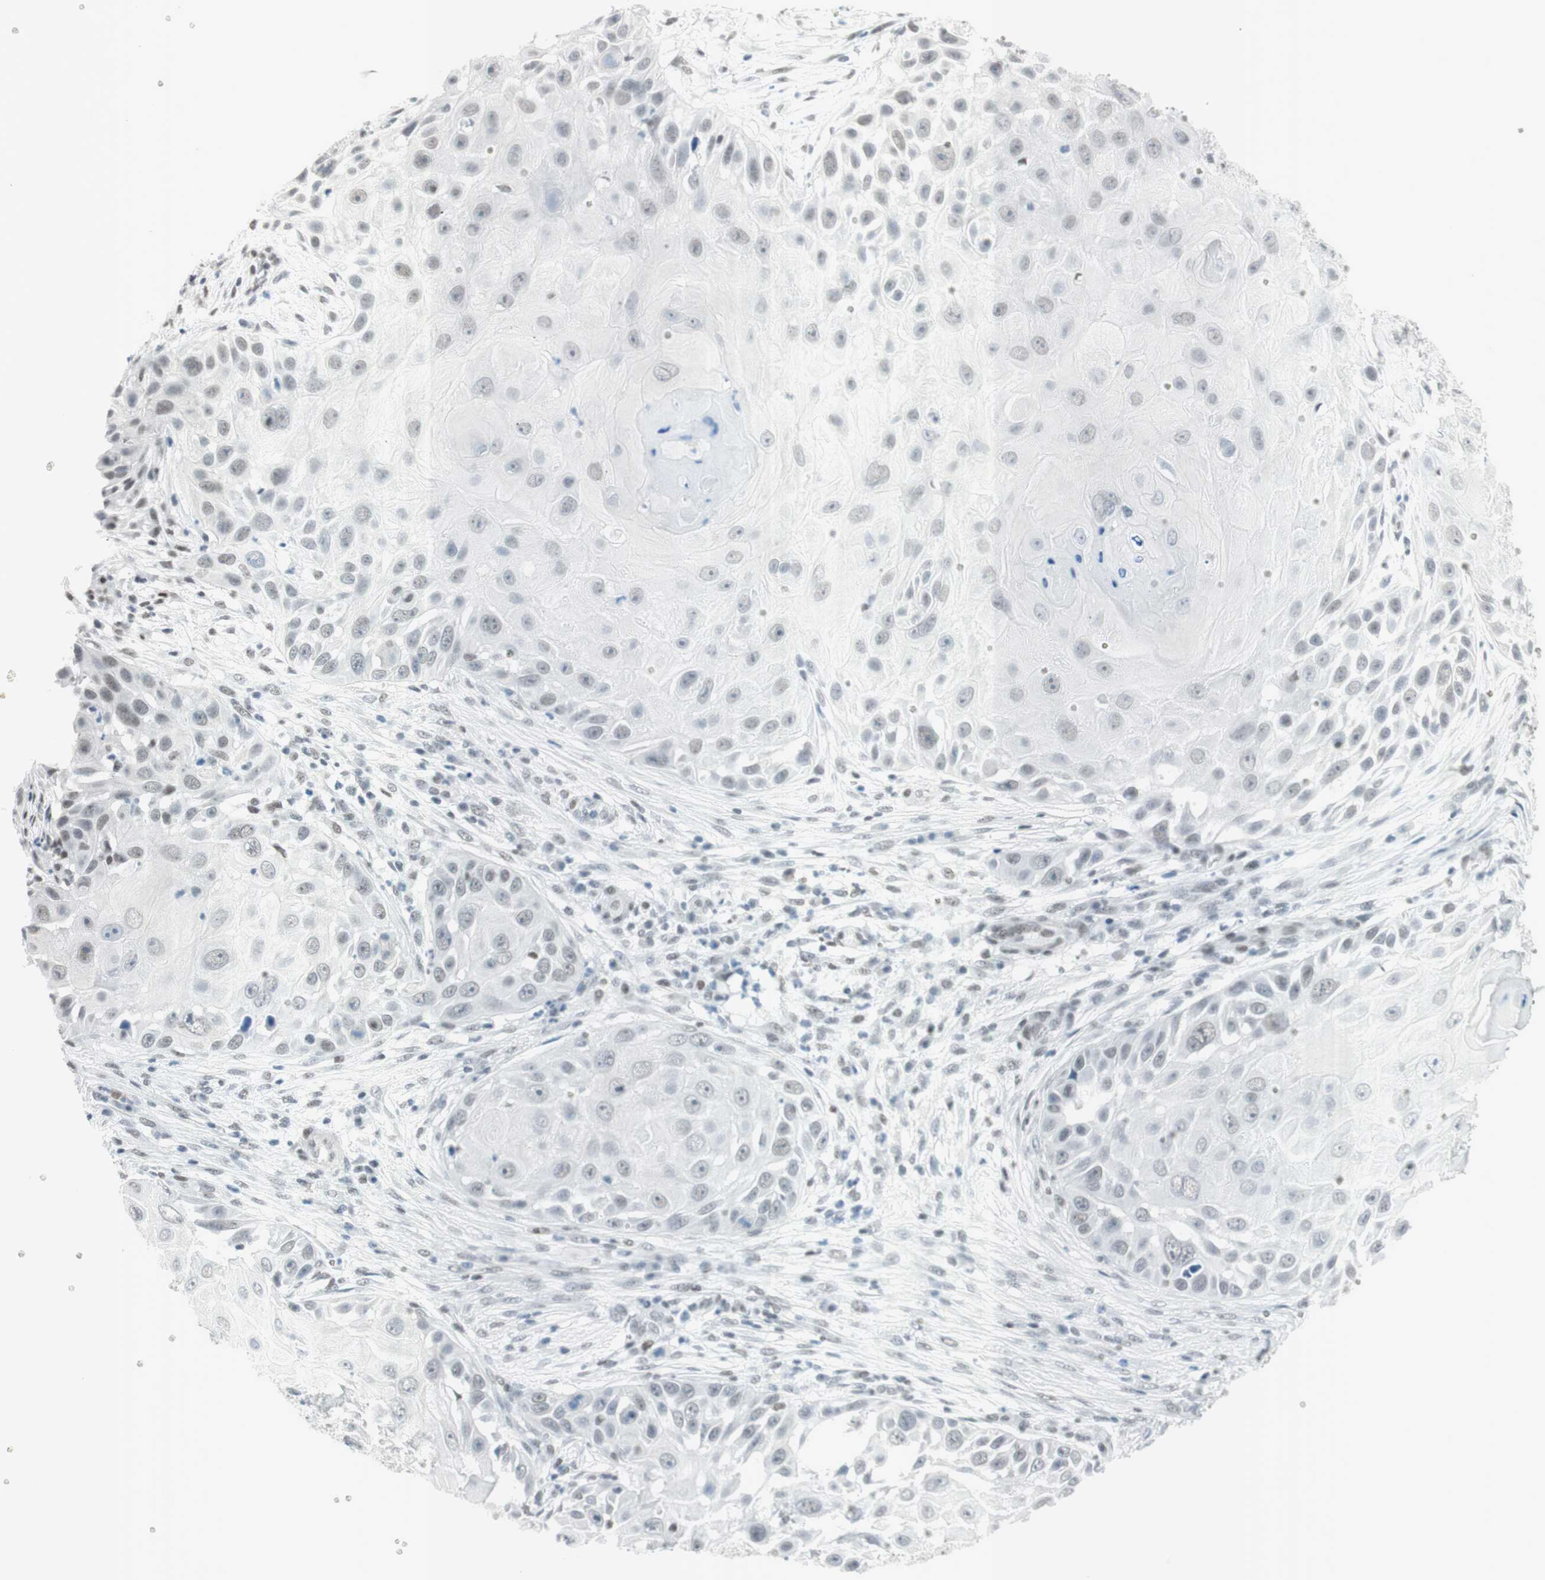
{"staining": {"intensity": "weak", "quantity": "<25%", "location": "nuclear"}, "tissue": "skin cancer", "cell_type": "Tumor cells", "image_type": "cancer", "snomed": [{"axis": "morphology", "description": "Squamous cell carcinoma, NOS"}, {"axis": "topography", "description": "Skin"}], "caption": "Protein analysis of squamous cell carcinoma (skin) reveals no significant staining in tumor cells.", "gene": "ARID1A", "patient": {"sex": "female", "age": 44}}